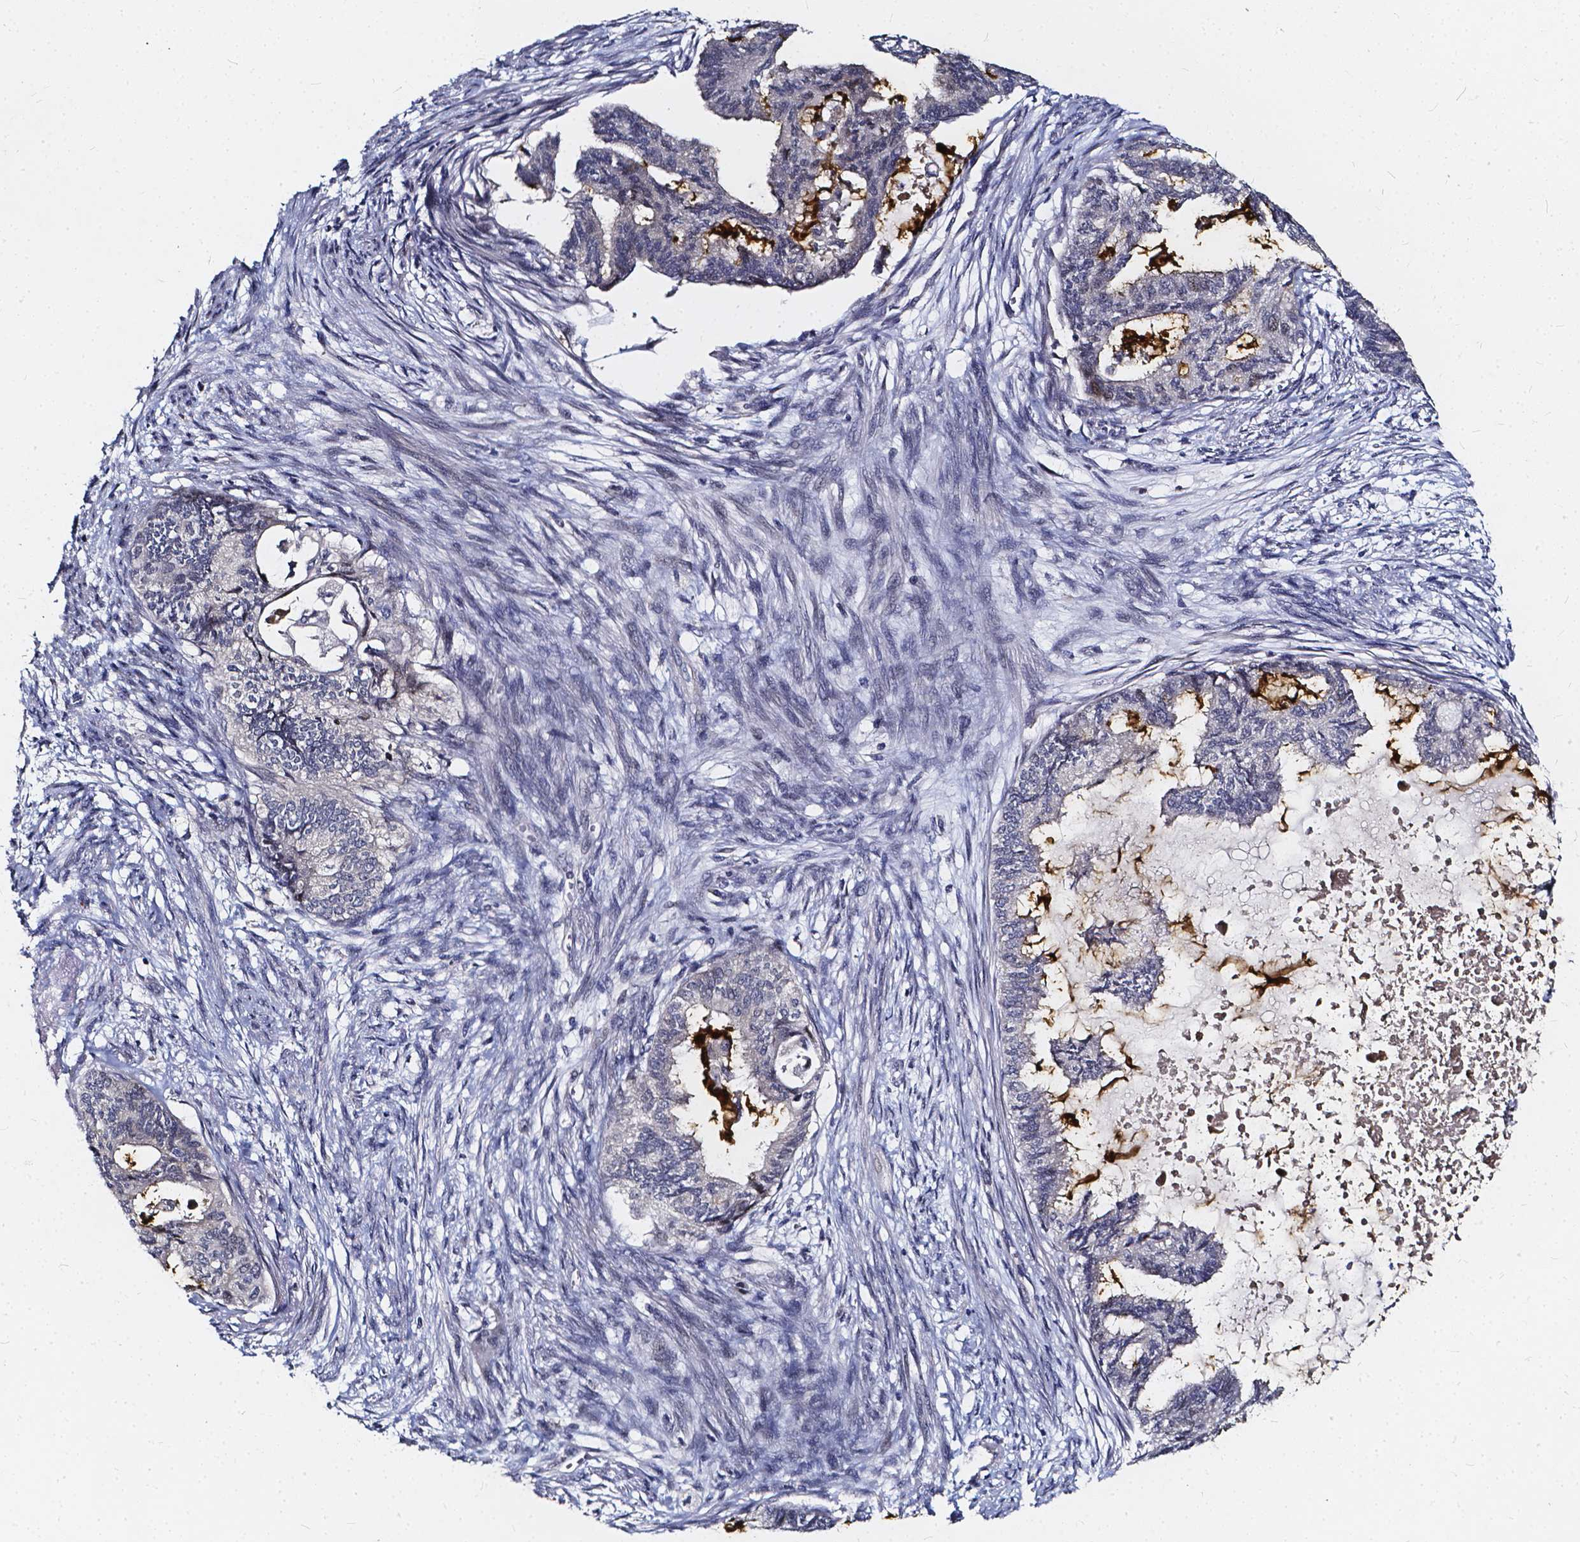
{"staining": {"intensity": "weak", "quantity": "<25%", "location": "cytoplasmic/membranous,nuclear"}, "tissue": "endometrial cancer", "cell_type": "Tumor cells", "image_type": "cancer", "snomed": [{"axis": "morphology", "description": "Adenocarcinoma, NOS"}, {"axis": "topography", "description": "Endometrium"}], "caption": "Immunohistochemical staining of human endometrial cancer (adenocarcinoma) exhibits no significant staining in tumor cells.", "gene": "SOWAHA", "patient": {"sex": "female", "age": 86}}